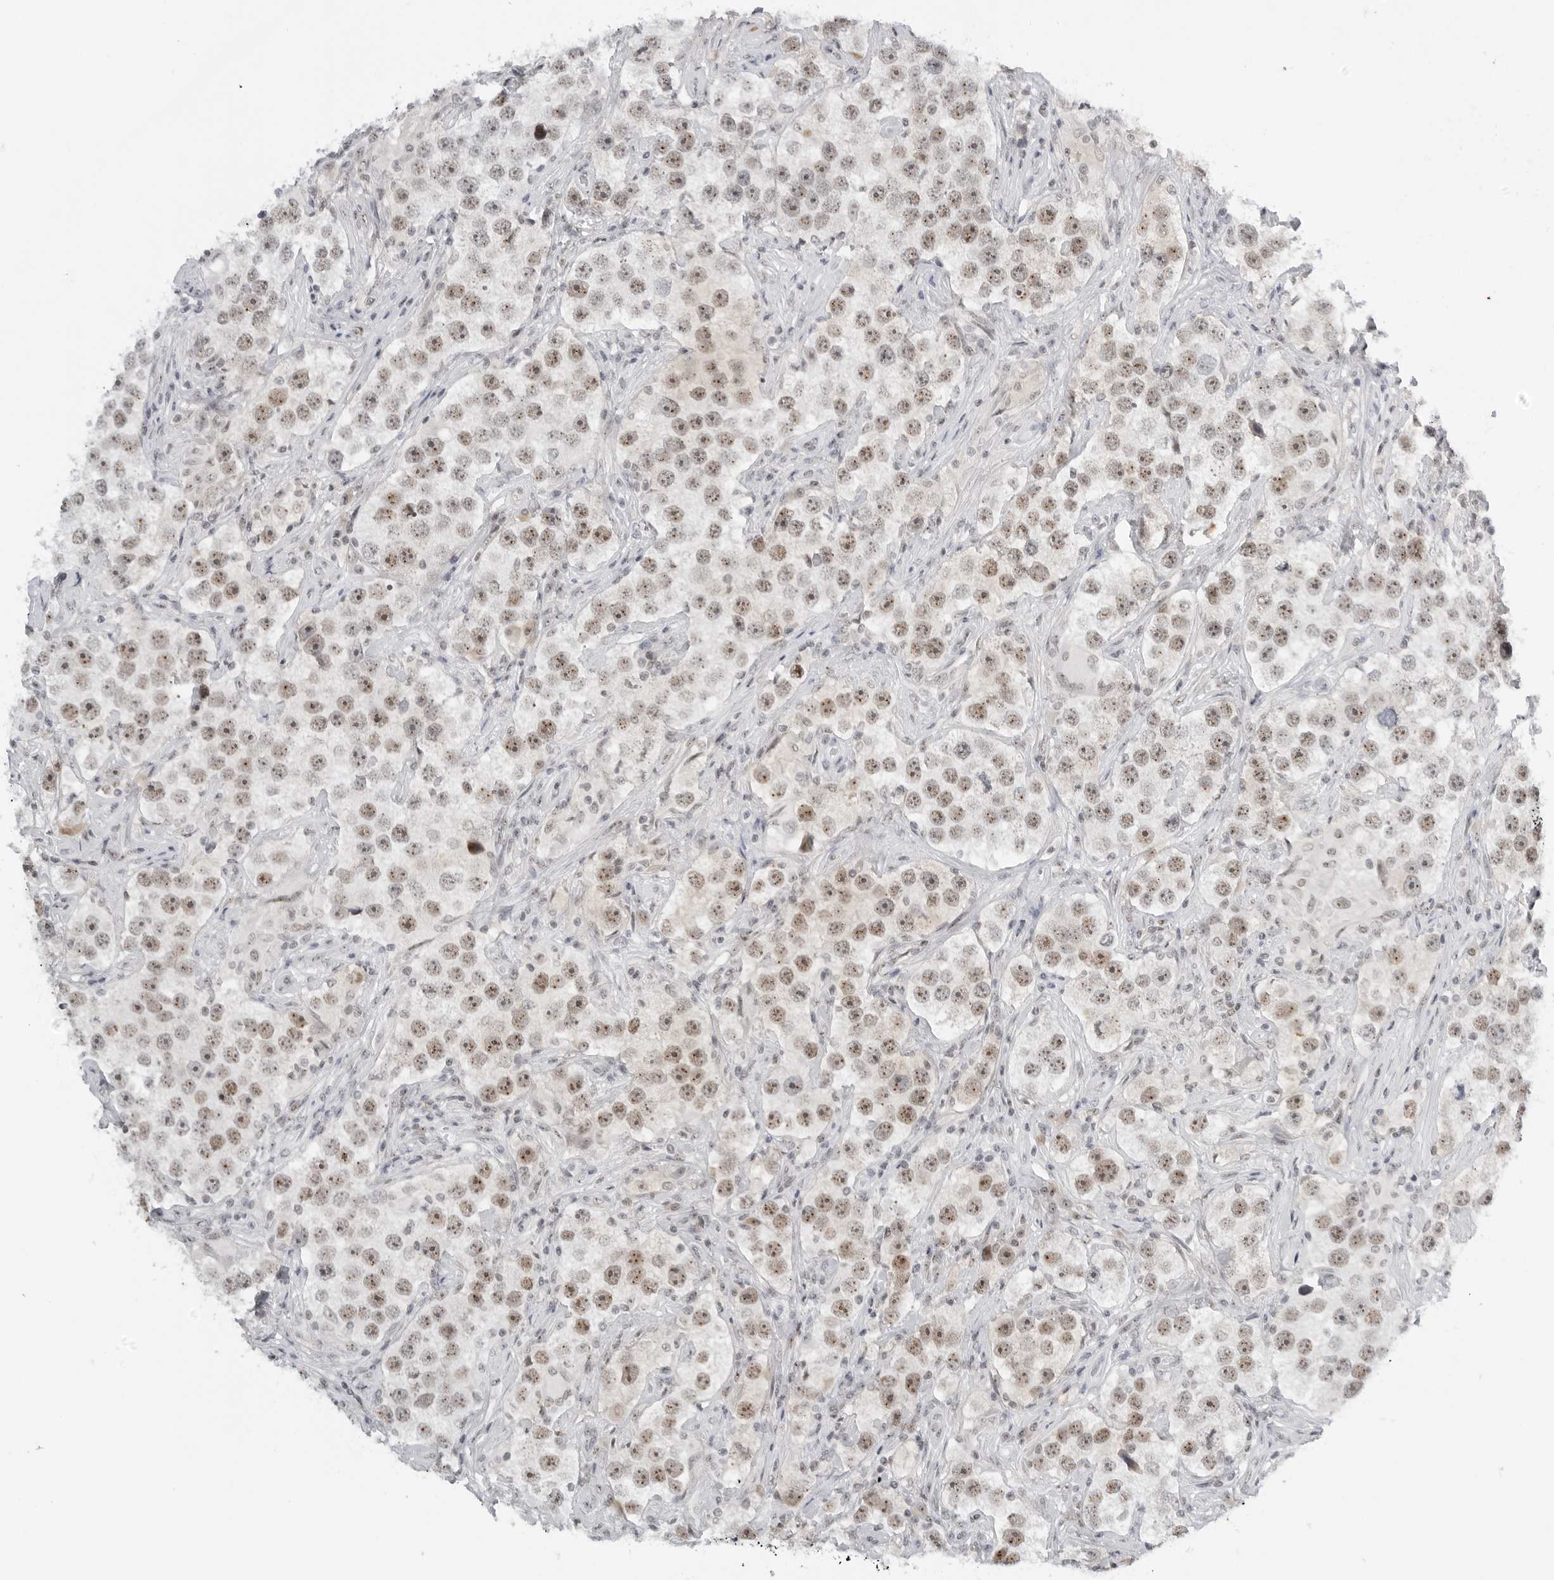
{"staining": {"intensity": "moderate", "quantity": ">75%", "location": "nuclear"}, "tissue": "testis cancer", "cell_type": "Tumor cells", "image_type": "cancer", "snomed": [{"axis": "morphology", "description": "Seminoma, NOS"}, {"axis": "topography", "description": "Testis"}], "caption": "Brown immunohistochemical staining in human seminoma (testis) exhibits moderate nuclear expression in approximately >75% of tumor cells. The staining was performed using DAB to visualize the protein expression in brown, while the nuclei were stained in blue with hematoxylin (Magnification: 20x).", "gene": "WRAP53", "patient": {"sex": "male", "age": 49}}